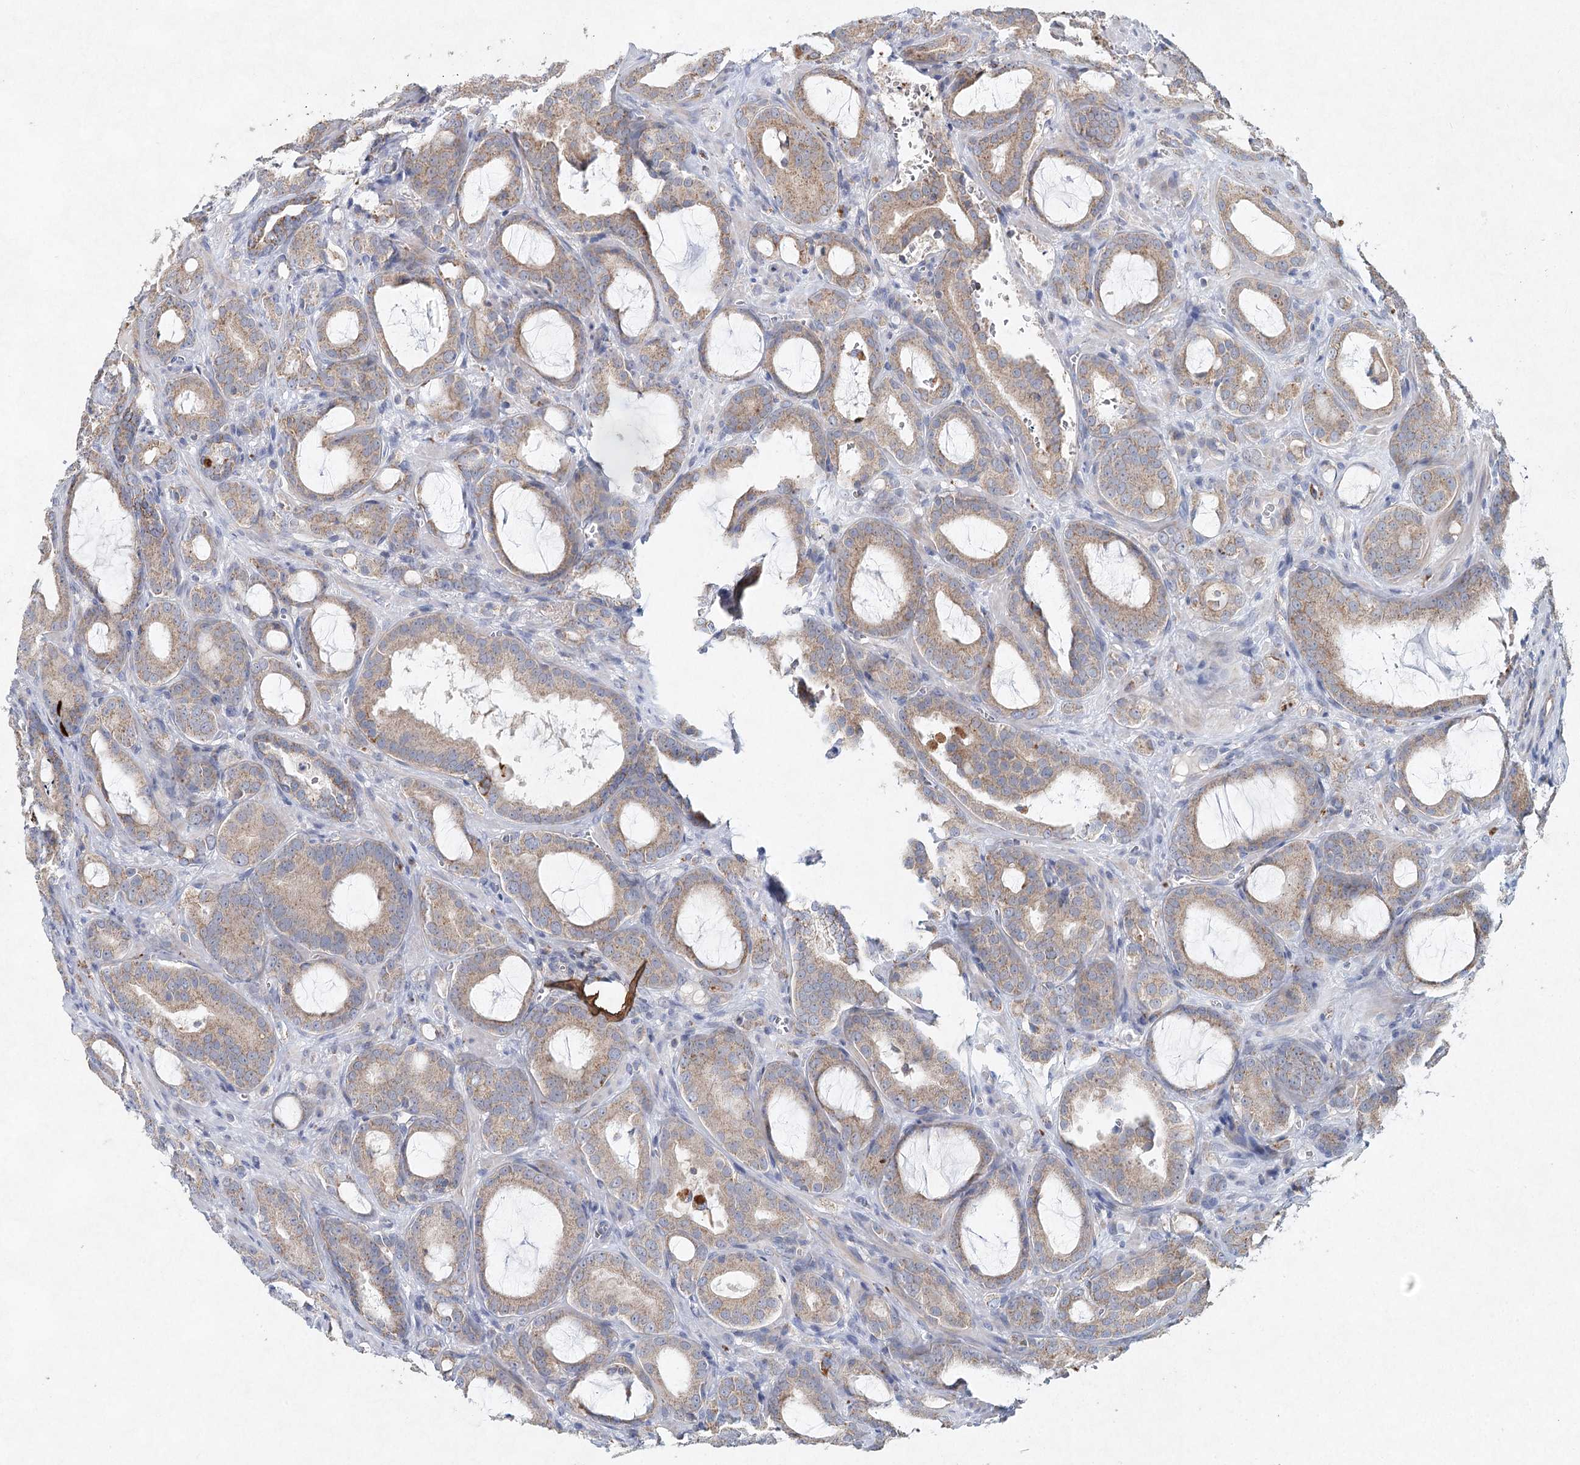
{"staining": {"intensity": "weak", "quantity": ">75%", "location": "cytoplasmic/membranous"}, "tissue": "prostate cancer", "cell_type": "Tumor cells", "image_type": "cancer", "snomed": [{"axis": "morphology", "description": "Adenocarcinoma, High grade"}, {"axis": "topography", "description": "Prostate"}], "caption": "Brown immunohistochemical staining in human prostate cancer (adenocarcinoma (high-grade)) demonstrates weak cytoplasmic/membranous positivity in approximately >75% of tumor cells.", "gene": "XPO6", "patient": {"sex": "male", "age": 72}}